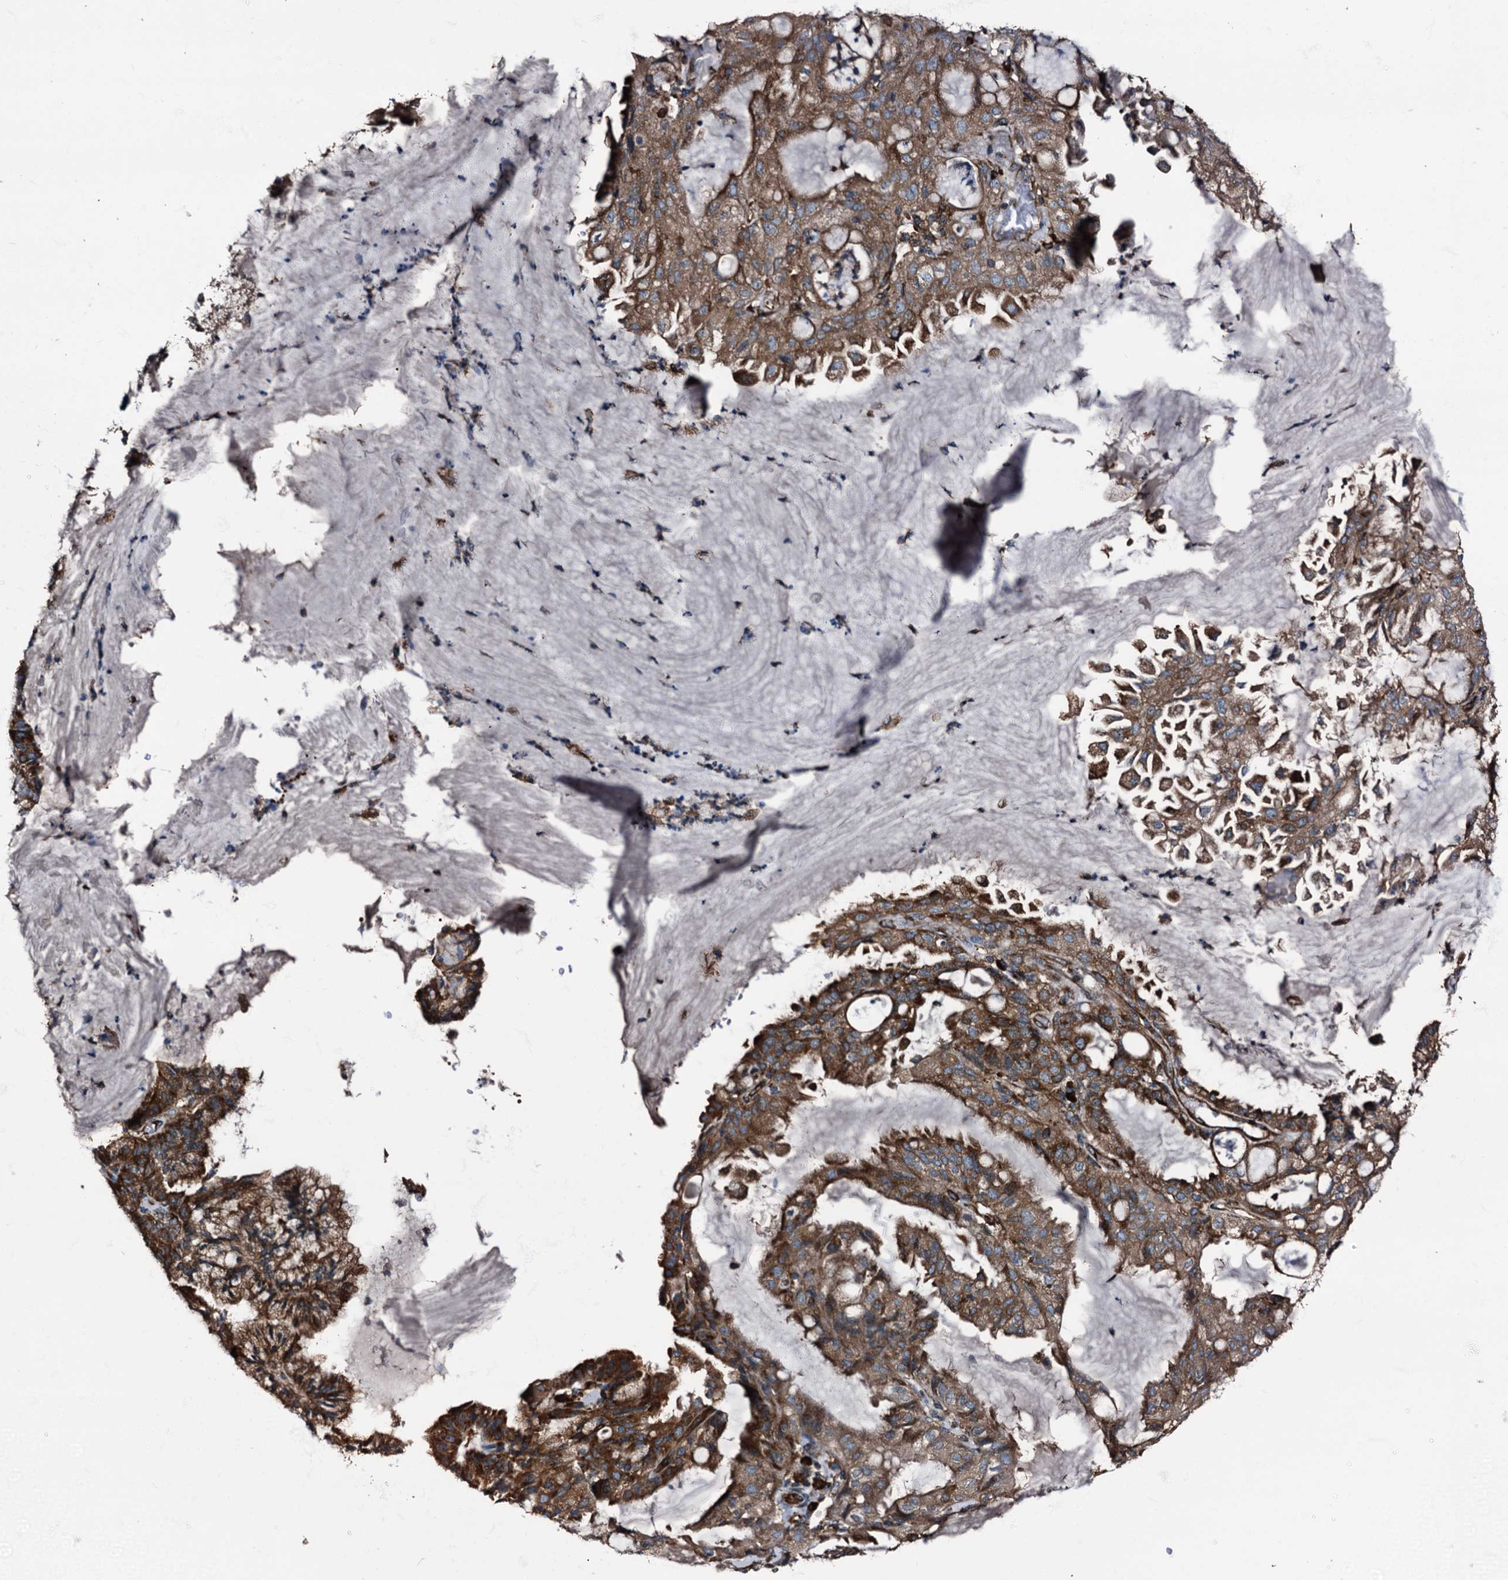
{"staining": {"intensity": "strong", "quantity": ">75%", "location": "cytoplasmic/membranous"}, "tissue": "endometrial cancer", "cell_type": "Tumor cells", "image_type": "cancer", "snomed": [{"axis": "morphology", "description": "Adenocarcinoma, NOS"}, {"axis": "topography", "description": "Endometrium"}], "caption": "A micrograph of human endometrial cancer stained for a protein exhibits strong cytoplasmic/membranous brown staining in tumor cells.", "gene": "ATP2C1", "patient": {"sex": "female", "age": 86}}